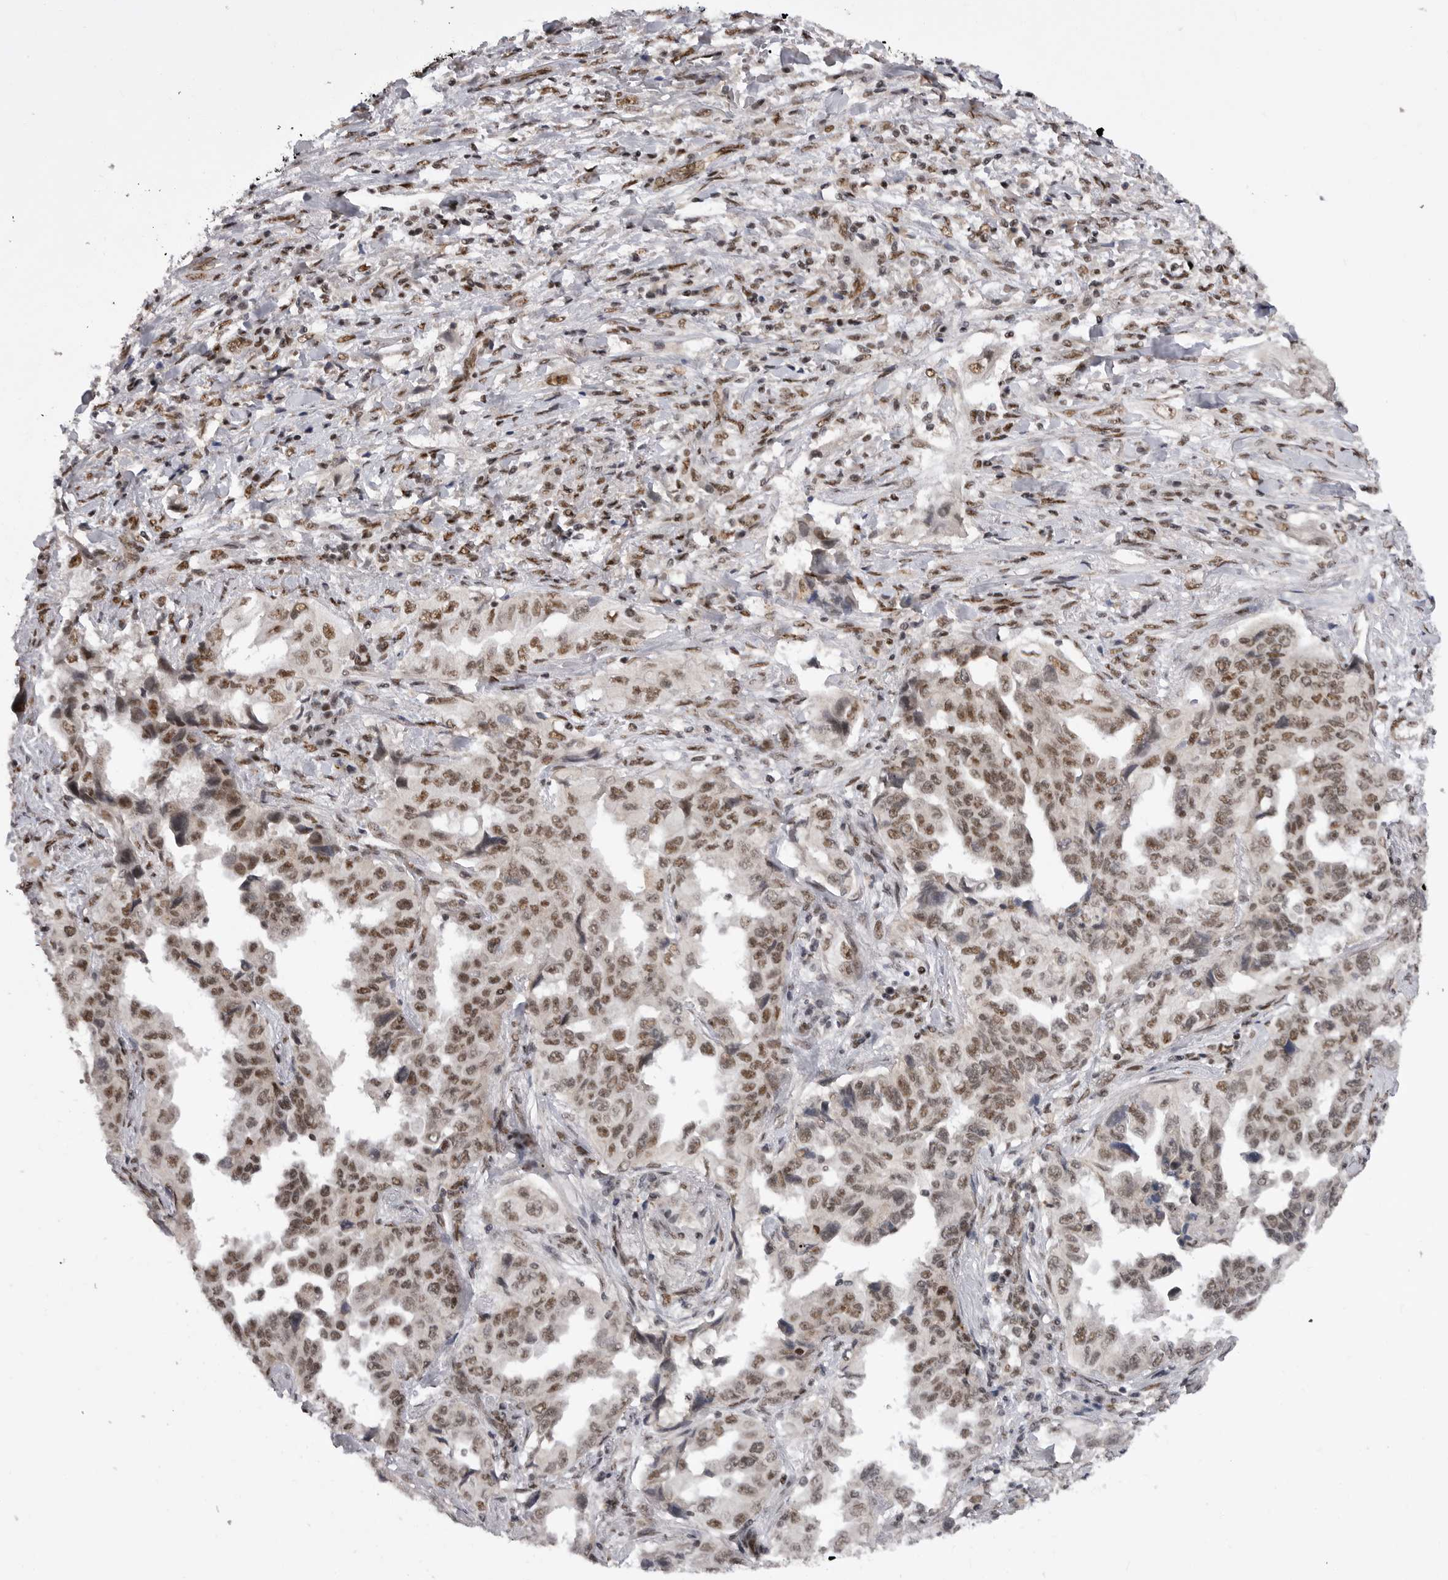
{"staining": {"intensity": "moderate", "quantity": ">75%", "location": "nuclear"}, "tissue": "lung cancer", "cell_type": "Tumor cells", "image_type": "cancer", "snomed": [{"axis": "morphology", "description": "Adenocarcinoma, NOS"}, {"axis": "topography", "description": "Lung"}], "caption": "Protein positivity by IHC reveals moderate nuclear positivity in about >75% of tumor cells in adenocarcinoma (lung).", "gene": "PPP1R8", "patient": {"sex": "female", "age": 51}}